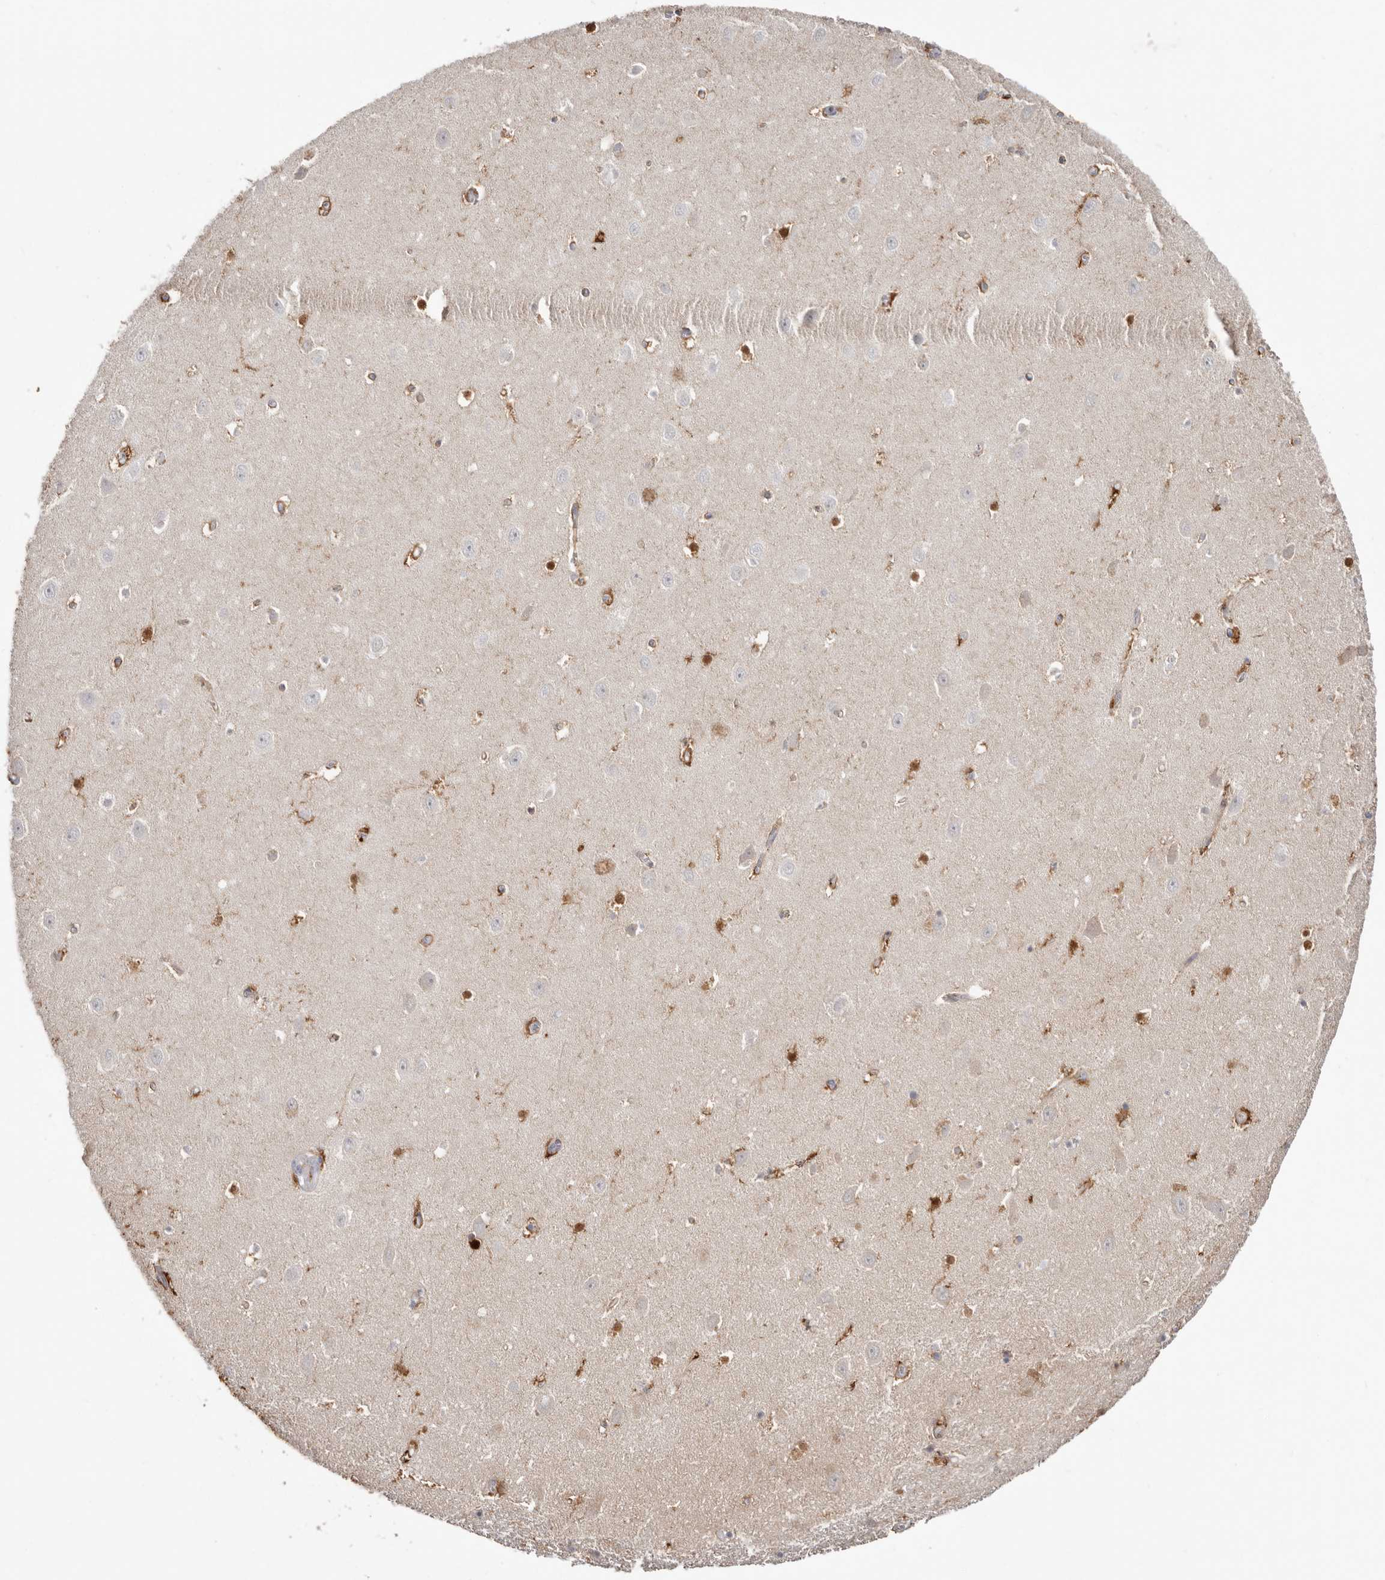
{"staining": {"intensity": "strong", "quantity": "<25%", "location": "cytoplasmic/membranous,nuclear"}, "tissue": "hippocampus", "cell_type": "Glial cells", "image_type": "normal", "snomed": [{"axis": "morphology", "description": "Normal tissue, NOS"}, {"axis": "topography", "description": "Hippocampus"}], "caption": "Hippocampus stained with DAB (3,3'-diaminobenzidine) IHC exhibits medium levels of strong cytoplasmic/membranous,nuclear positivity in about <25% of glial cells.", "gene": "PKDCC", "patient": {"sex": "female", "age": 64}}